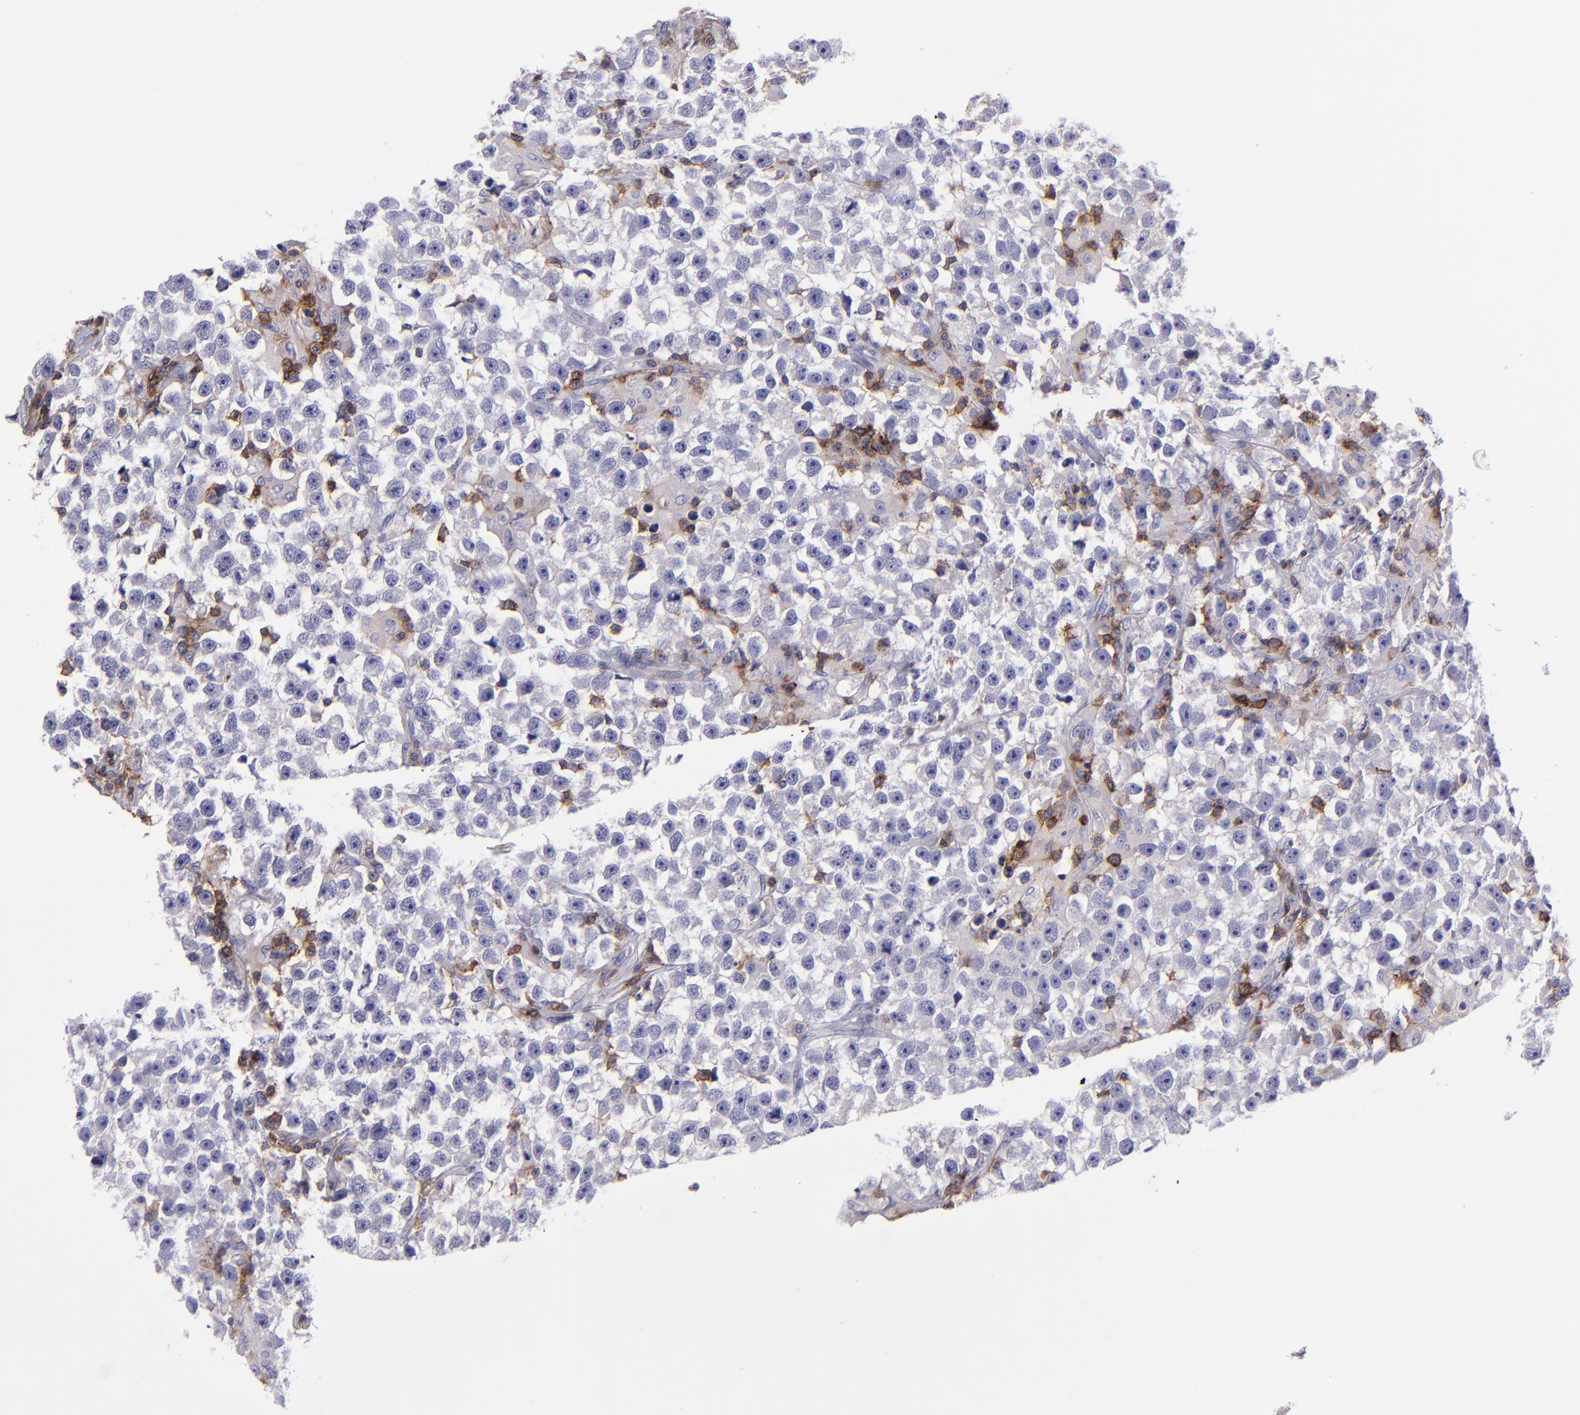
{"staining": {"intensity": "negative", "quantity": "none", "location": "none"}, "tissue": "testis cancer", "cell_type": "Tumor cells", "image_type": "cancer", "snomed": [{"axis": "morphology", "description": "Seminoma, NOS"}, {"axis": "topography", "description": "Testis"}], "caption": "High power microscopy photomicrograph of an IHC micrograph of testis seminoma, revealing no significant positivity in tumor cells.", "gene": "ICAM3", "patient": {"sex": "male", "age": 33}}